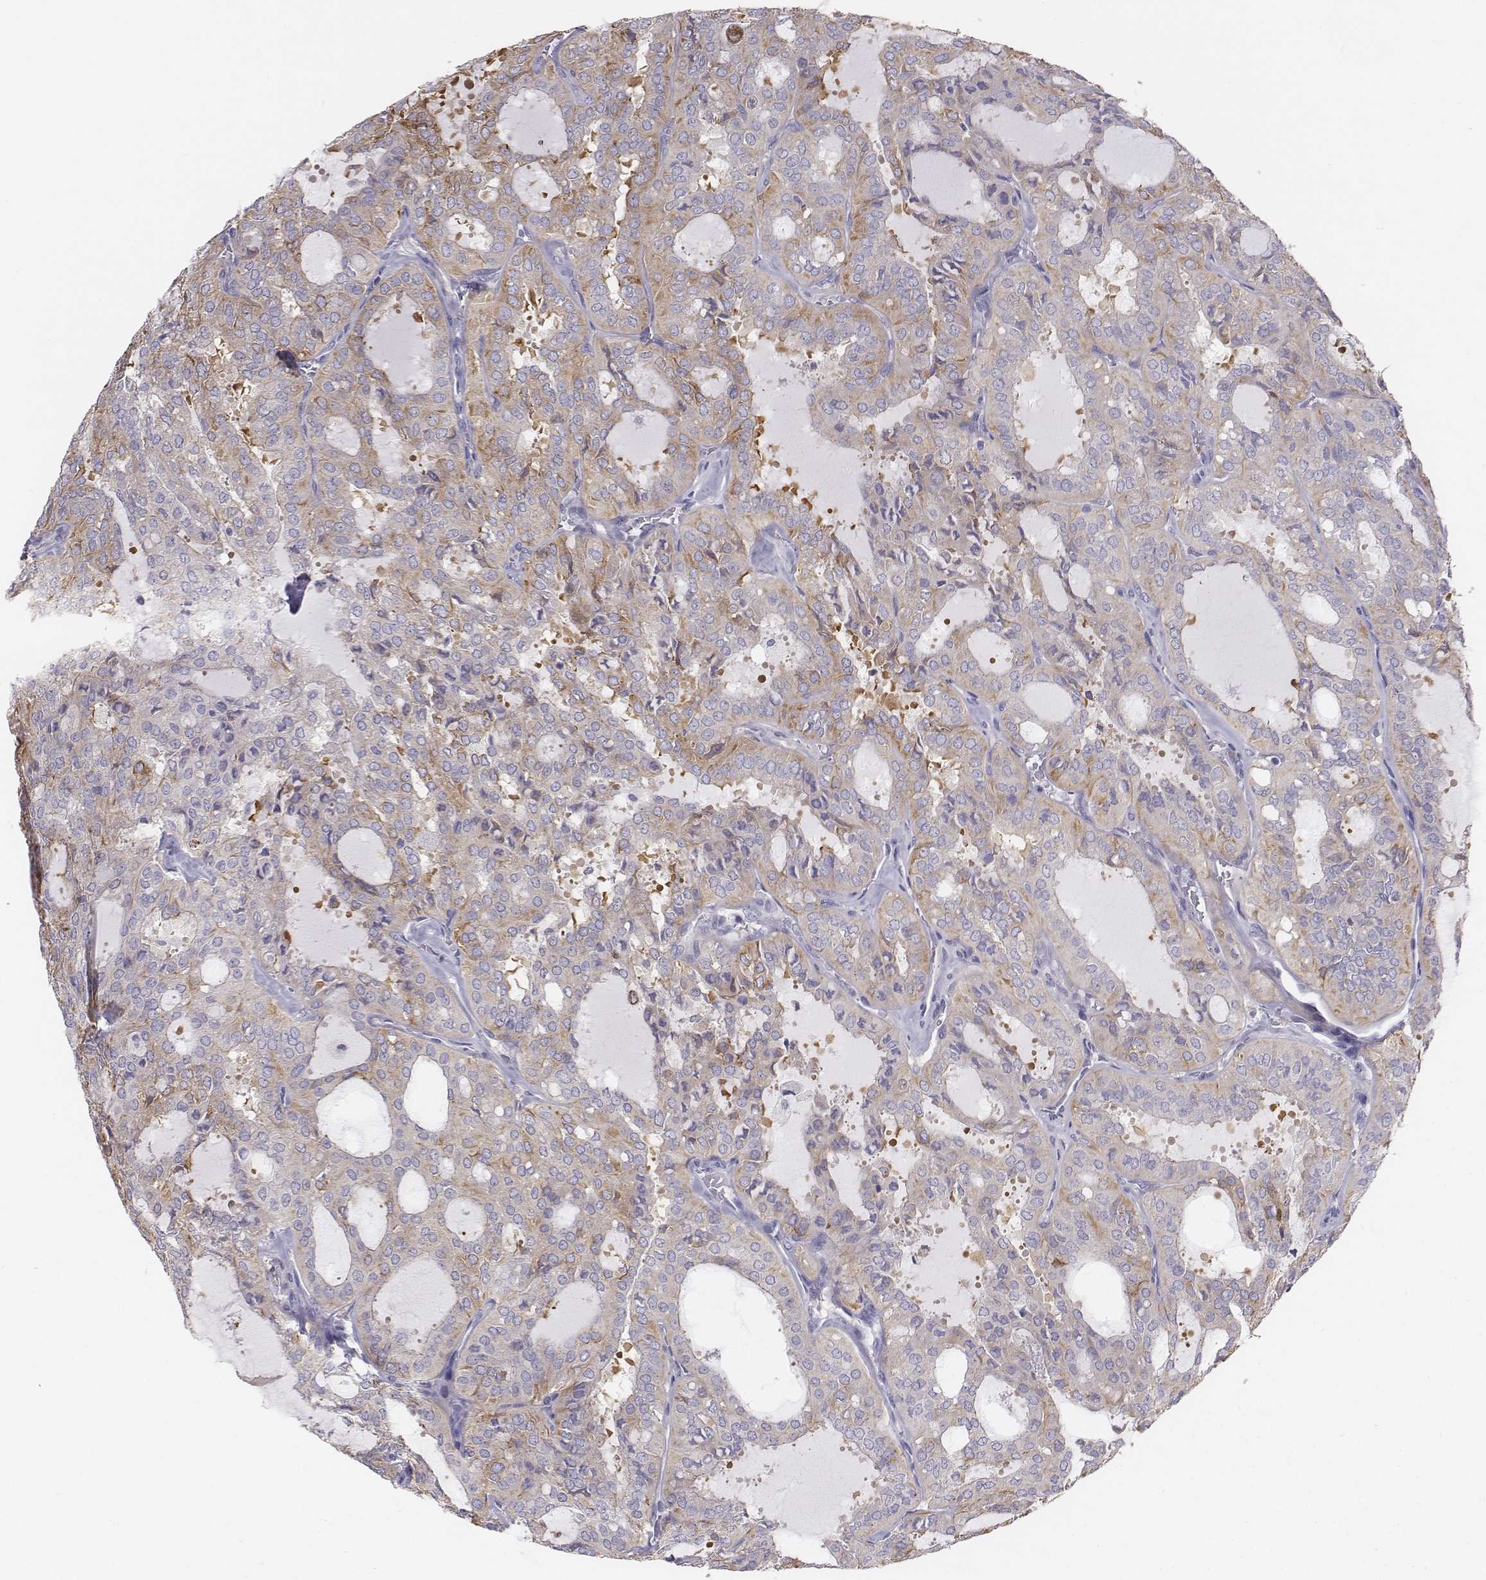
{"staining": {"intensity": "moderate", "quantity": "<25%", "location": "cytoplasmic/membranous"}, "tissue": "thyroid cancer", "cell_type": "Tumor cells", "image_type": "cancer", "snomed": [{"axis": "morphology", "description": "Follicular adenoma carcinoma, NOS"}, {"axis": "topography", "description": "Thyroid gland"}], "caption": "Immunohistochemical staining of human follicular adenoma carcinoma (thyroid) demonstrates low levels of moderate cytoplasmic/membranous protein expression in approximately <25% of tumor cells.", "gene": "CHST14", "patient": {"sex": "male", "age": 75}}